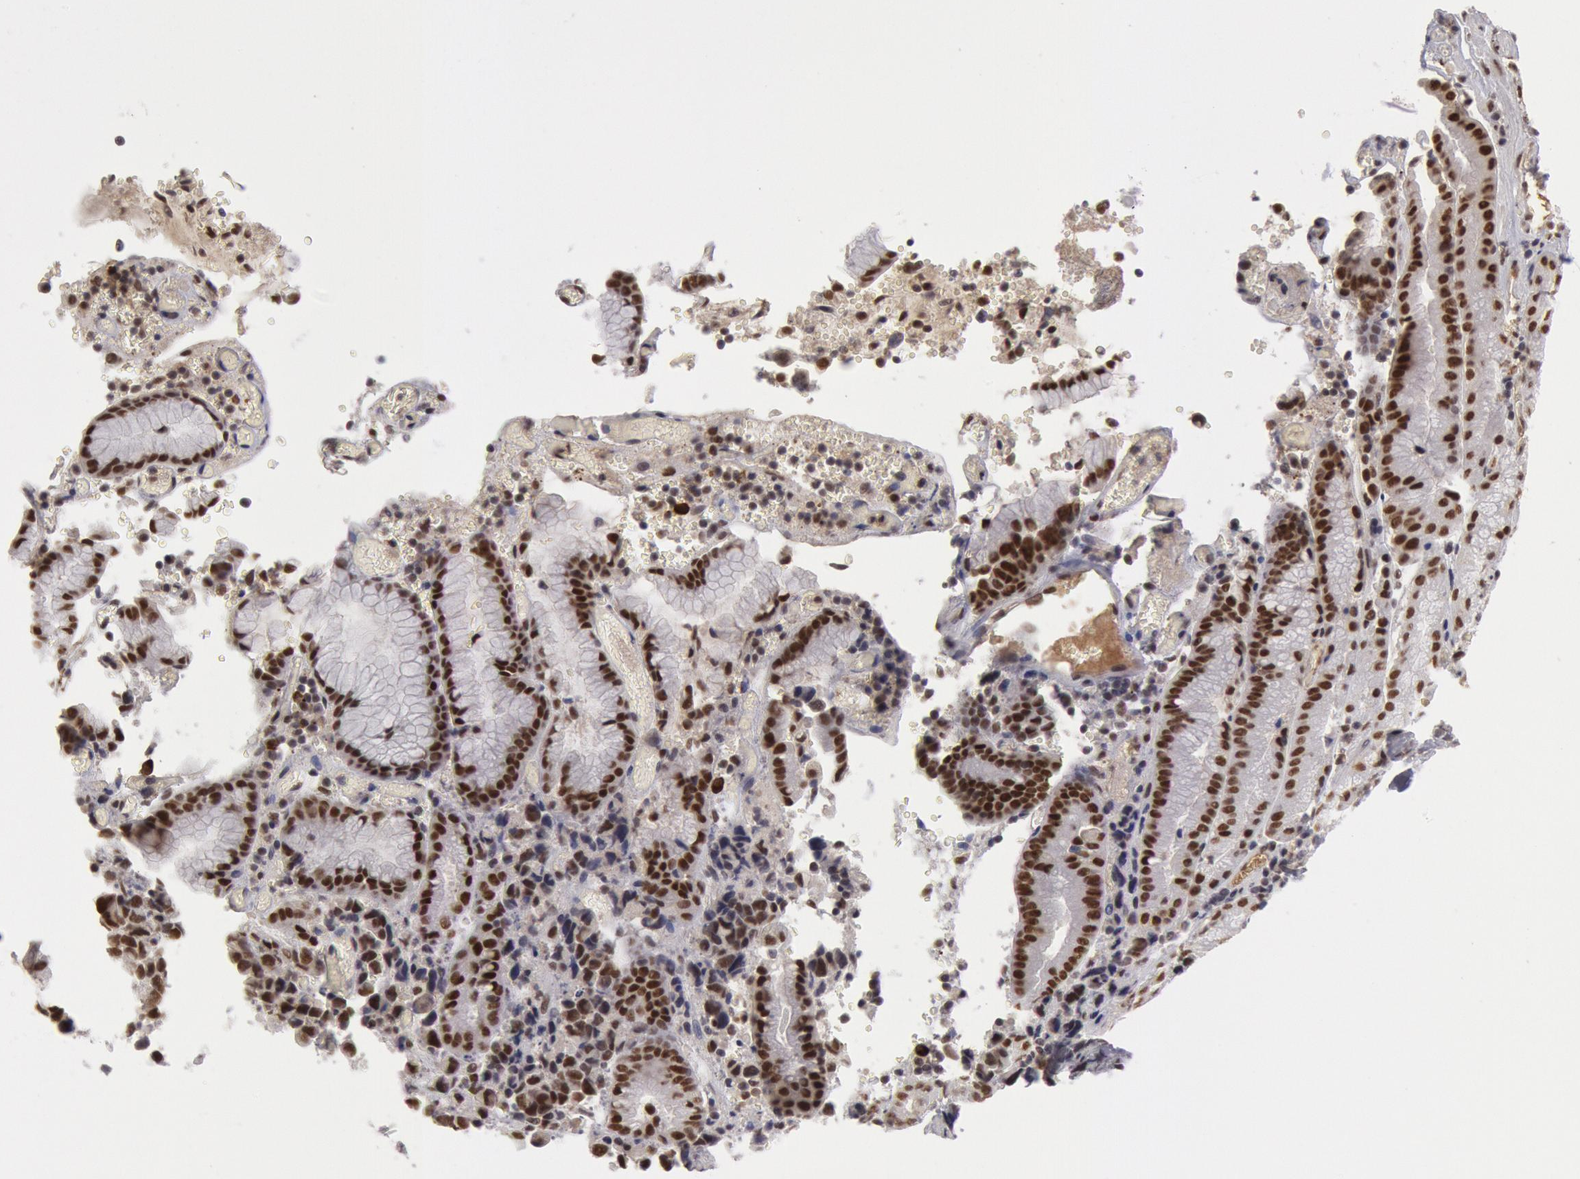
{"staining": {"intensity": "moderate", "quantity": ">75%", "location": "nuclear"}, "tissue": "stomach cancer", "cell_type": "Tumor cells", "image_type": "cancer", "snomed": [{"axis": "morphology", "description": "Adenocarcinoma, NOS"}, {"axis": "topography", "description": "Stomach, upper"}], "caption": "About >75% of tumor cells in human stomach adenocarcinoma demonstrate moderate nuclear protein positivity as visualized by brown immunohistochemical staining.", "gene": "PPP4R3B", "patient": {"sex": "male", "age": 71}}